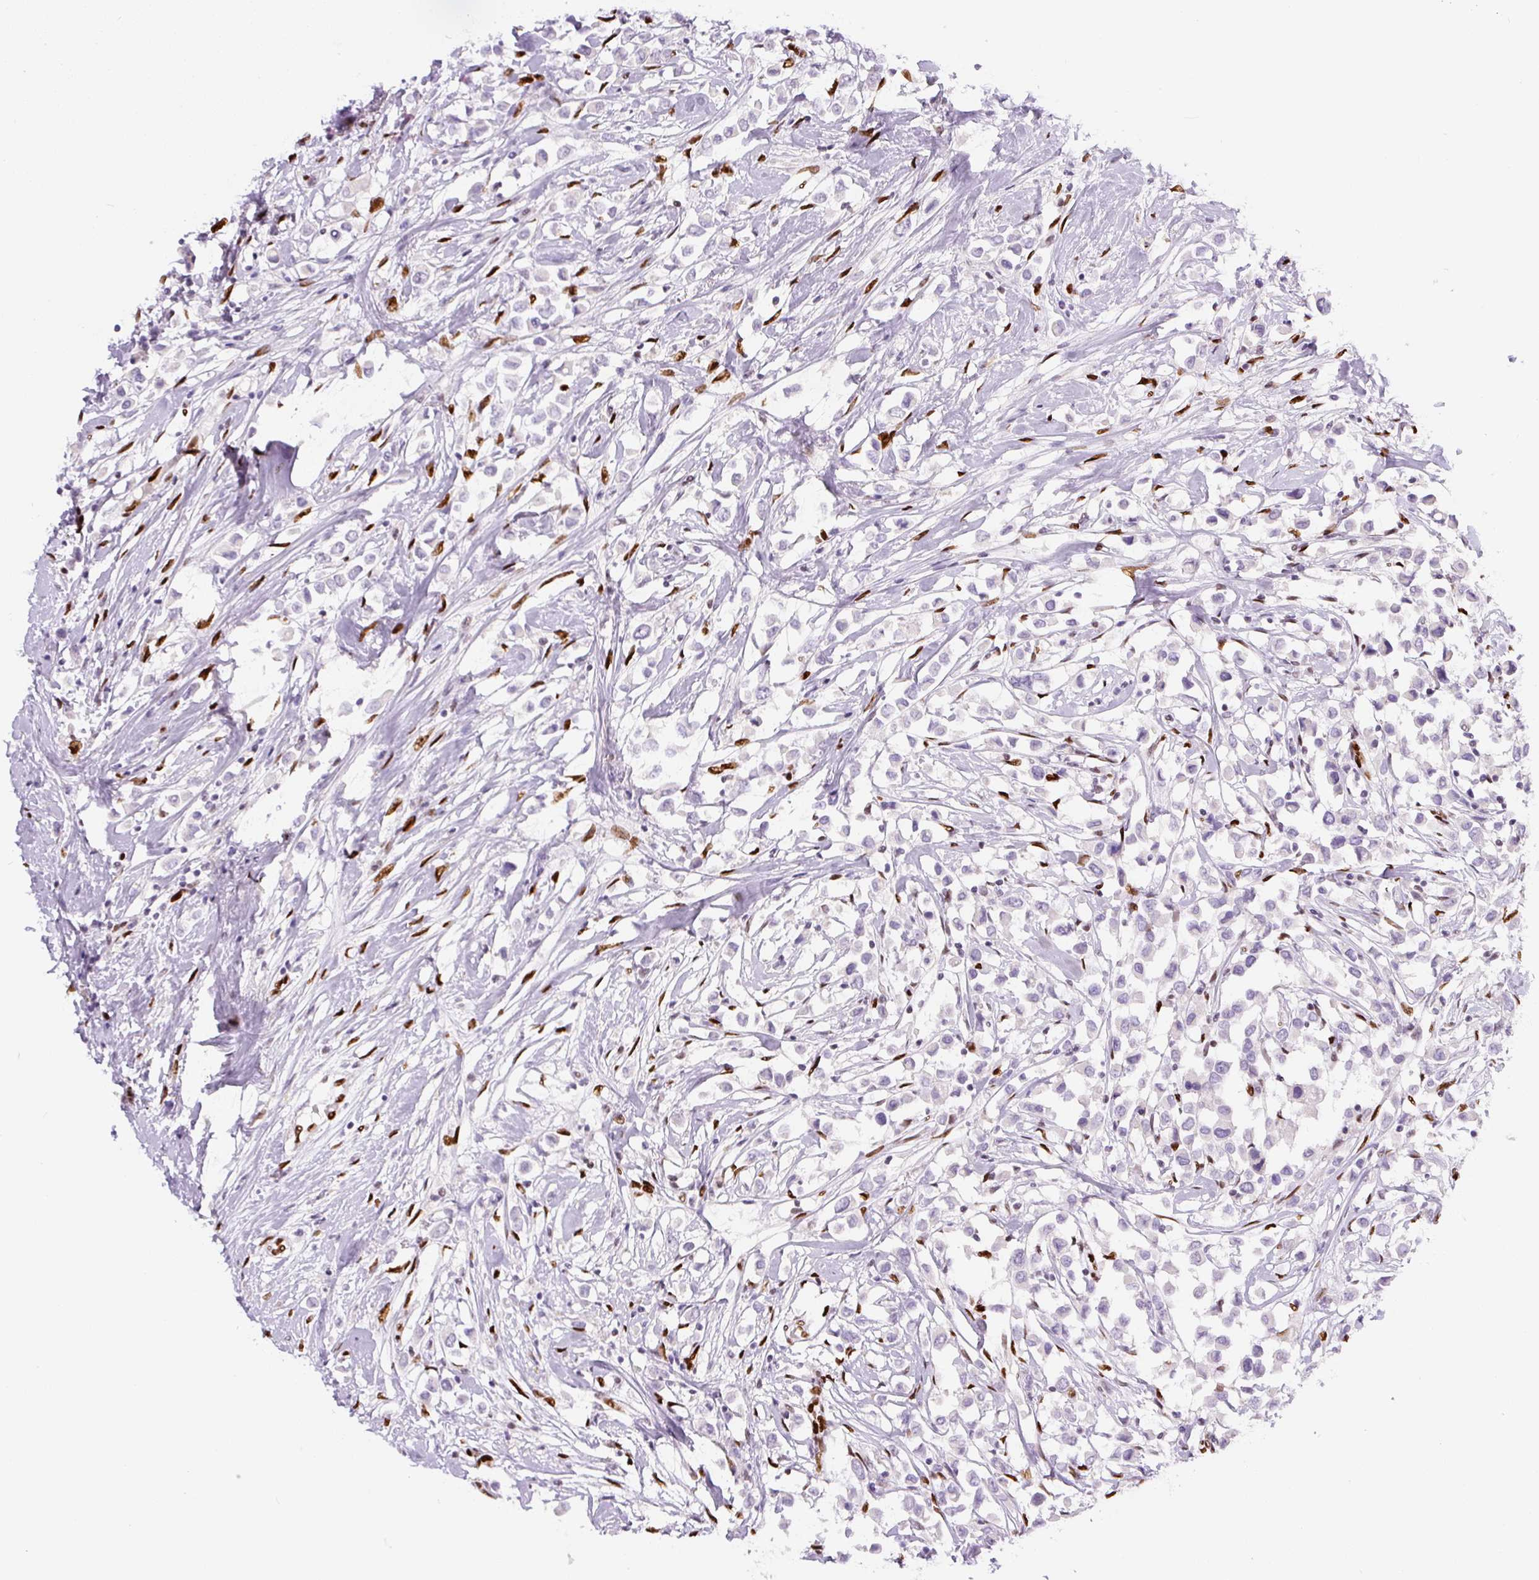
{"staining": {"intensity": "negative", "quantity": "none", "location": "none"}, "tissue": "breast cancer", "cell_type": "Tumor cells", "image_type": "cancer", "snomed": [{"axis": "morphology", "description": "Duct carcinoma"}, {"axis": "topography", "description": "Breast"}], "caption": "Tumor cells are negative for protein expression in human breast cancer (intraductal carcinoma).", "gene": "ZEB1", "patient": {"sex": "female", "age": 61}}